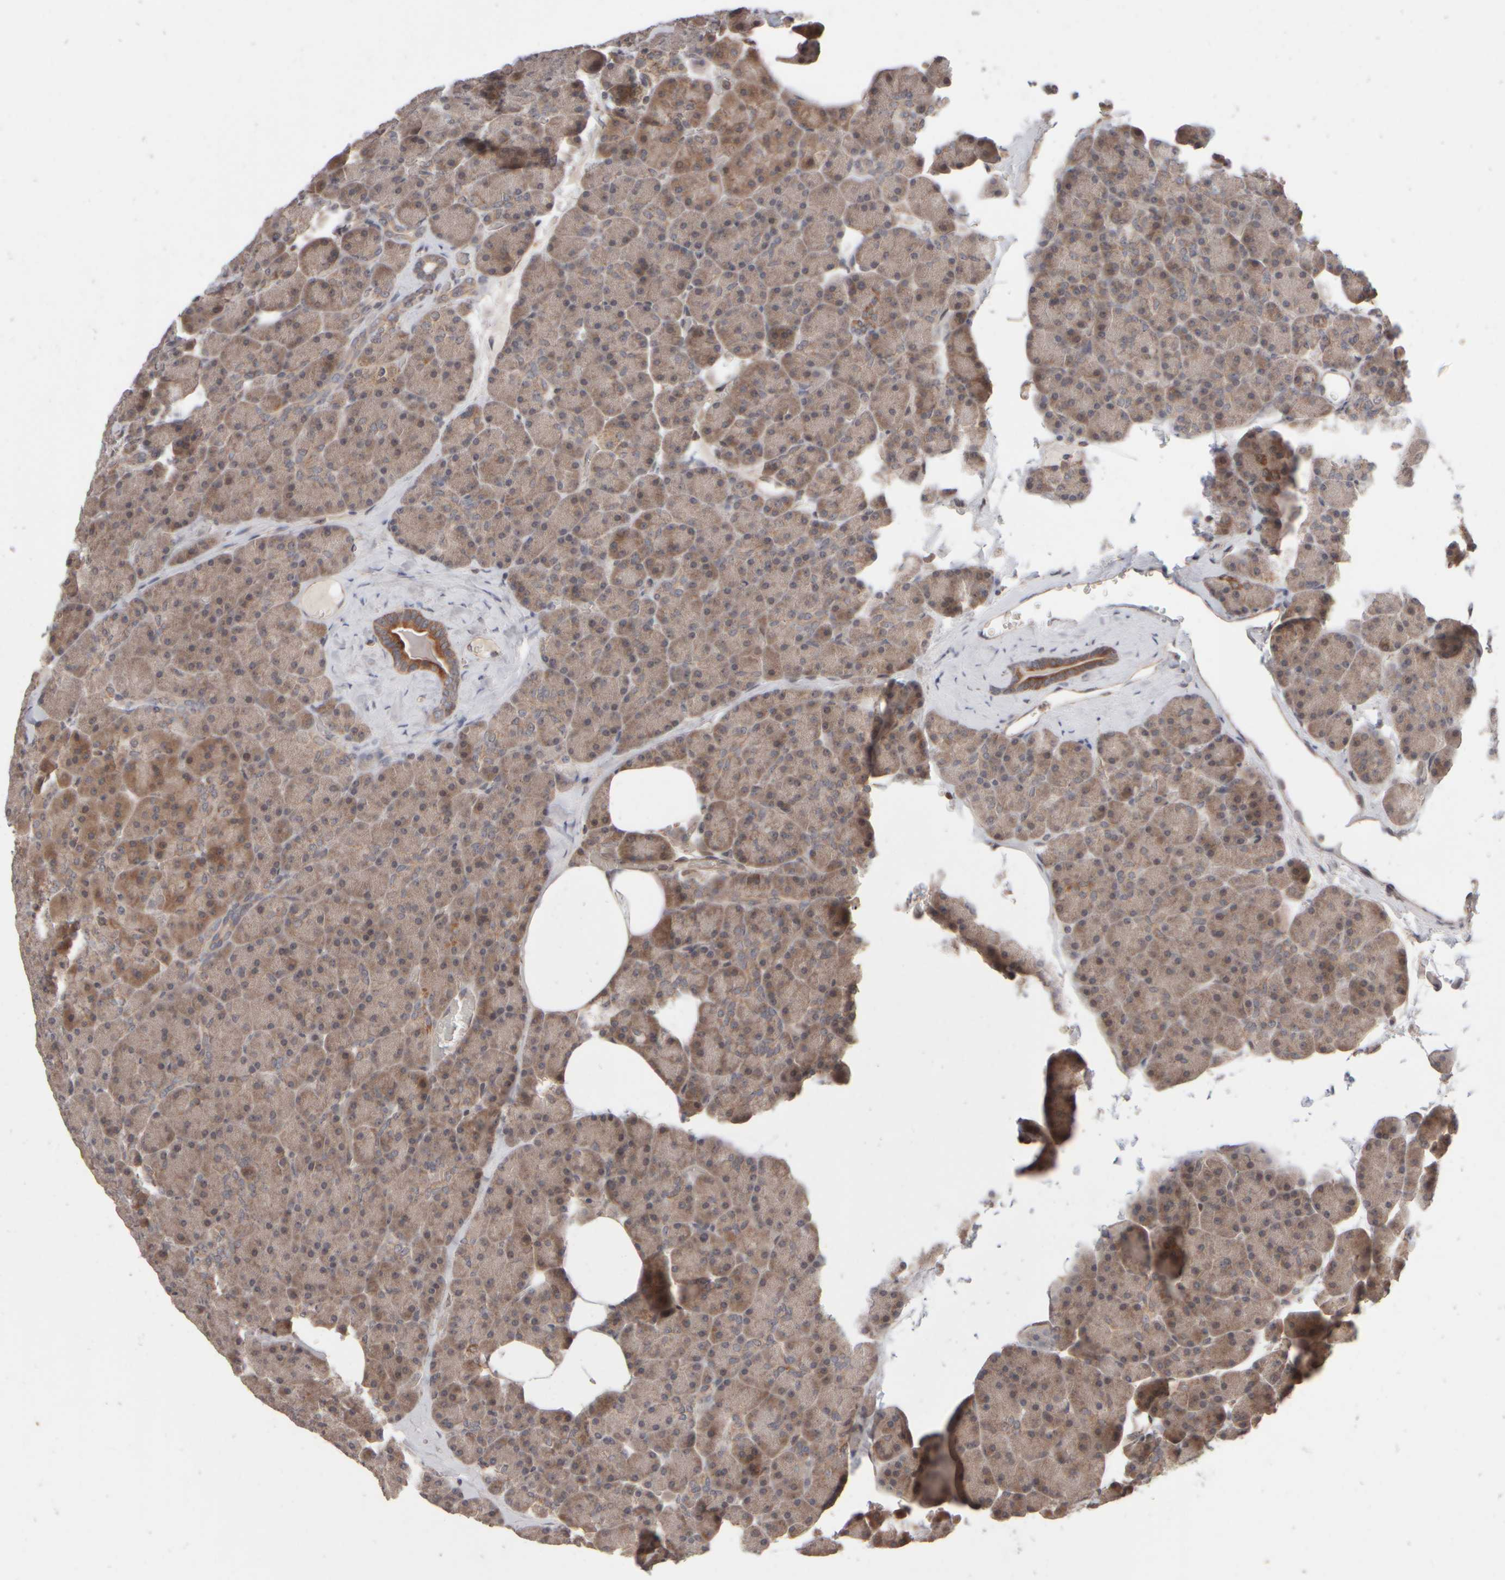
{"staining": {"intensity": "moderate", "quantity": ">75%", "location": "cytoplasmic/membranous"}, "tissue": "pancreas", "cell_type": "Exocrine glandular cells", "image_type": "normal", "snomed": [{"axis": "morphology", "description": "Normal tissue, NOS"}, {"axis": "morphology", "description": "Carcinoid, malignant, NOS"}, {"axis": "topography", "description": "Pancreas"}], "caption": "IHC staining of benign pancreas, which demonstrates medium levels of moderate cytoplasmic/membranous staining in approximately >75% of exocrine glandular cells indicating moderate cytoplasmic/membranous protein positivity. The staining was performed using DAB (brown) for protein detection and nuclei were counterstained in hematoxylin (blue).", "gene": "ABHD11", "patient": {"sex": "female", "age": 35}}